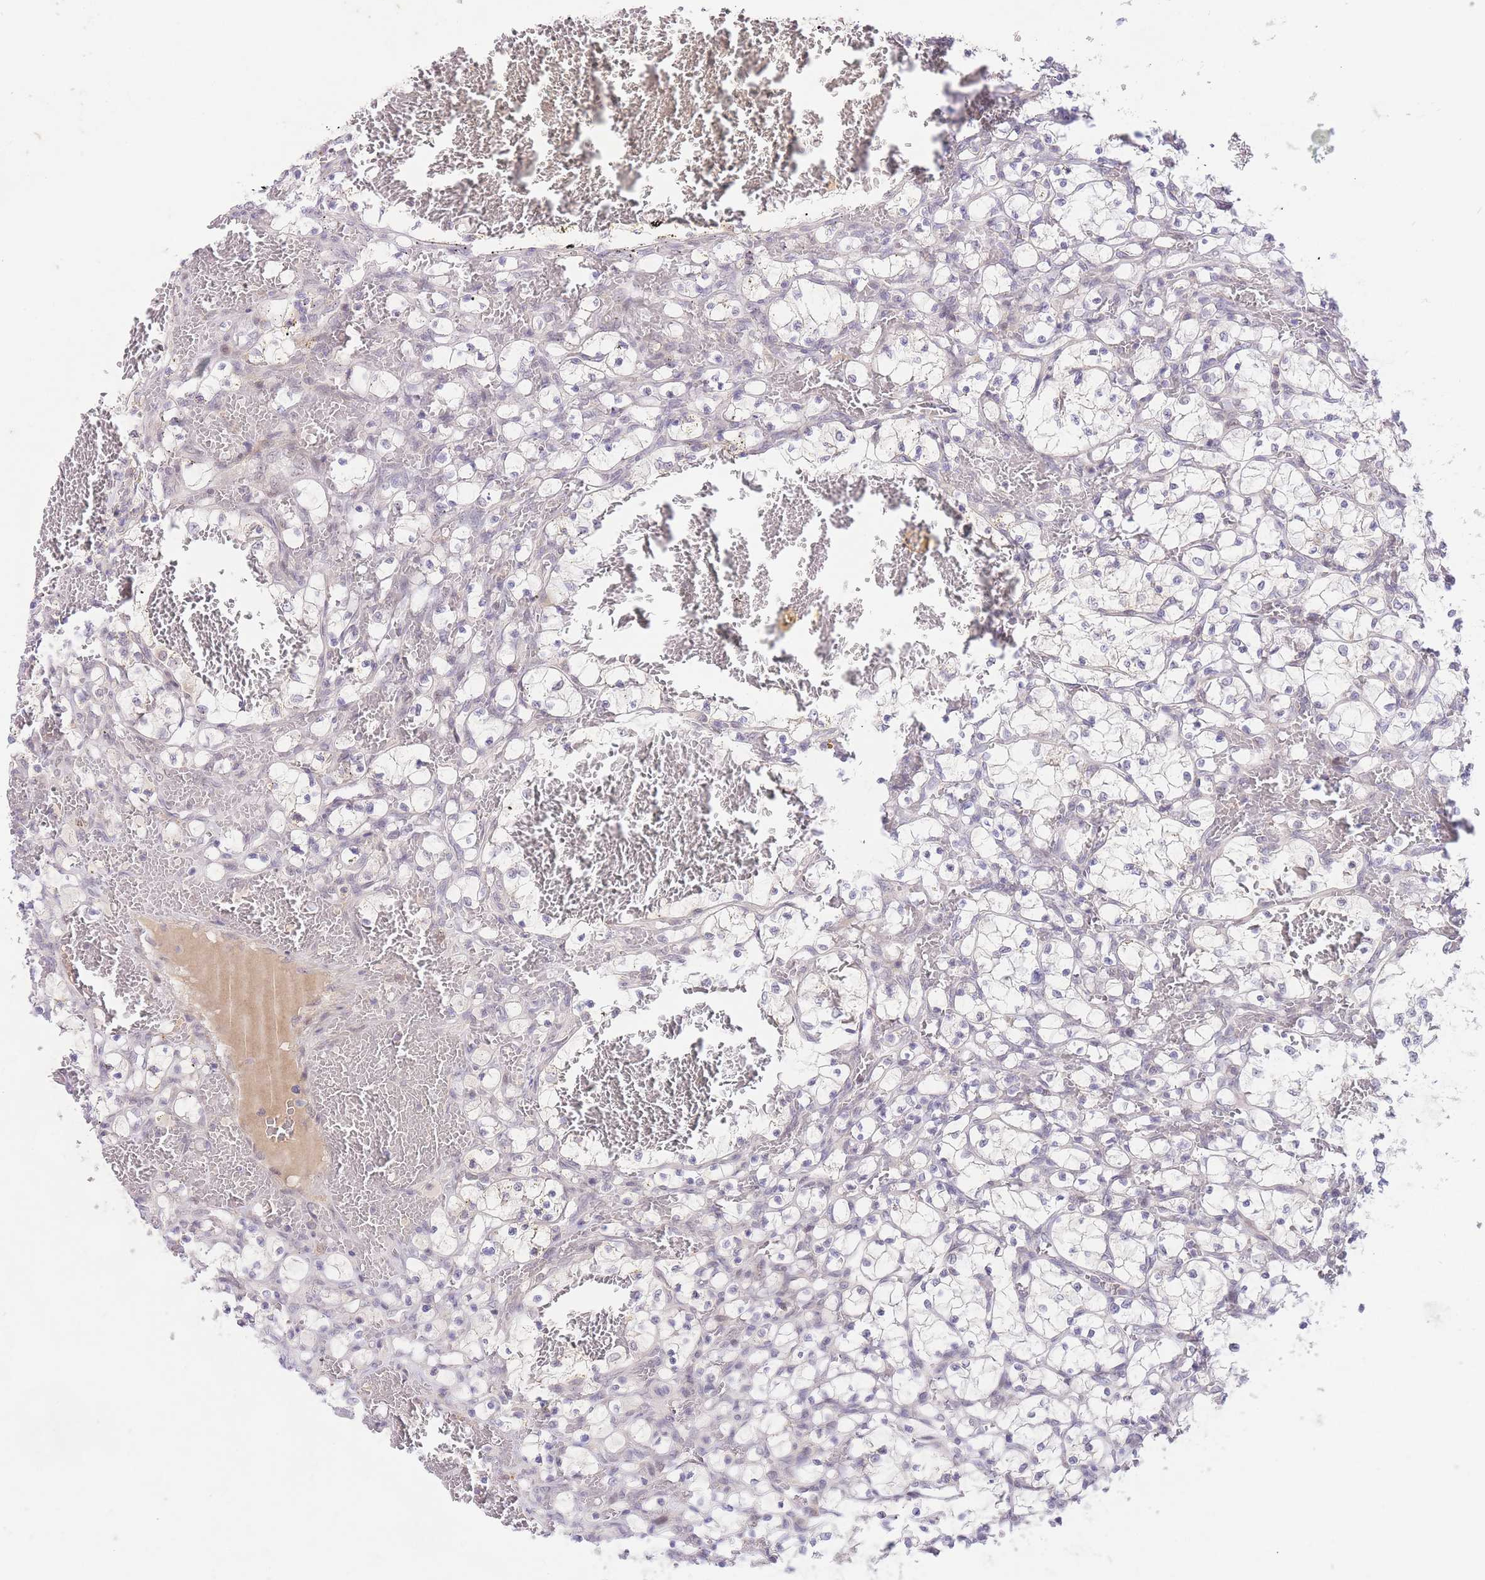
{"staining": {"intensity": "negative", "quantity": "none", "location": "none"}, "tissue": "renal cancer", "cell_type": "Tumor cells", "image_type": "cancer", "snomed": [{"axis": "morphology", "description": "Adenocarcinoma, NOS"}, {"axis": "topography", "description": "Kidney"}], "caption": "Adenocarcinoma (renal) was stained to show a protein in brown. There is no significant staining in tumor cells. (DAB IHC with hematoxylin counter stain).", "gene": "SLC25A33", "patient": {"sex": "female", "age": 69}}